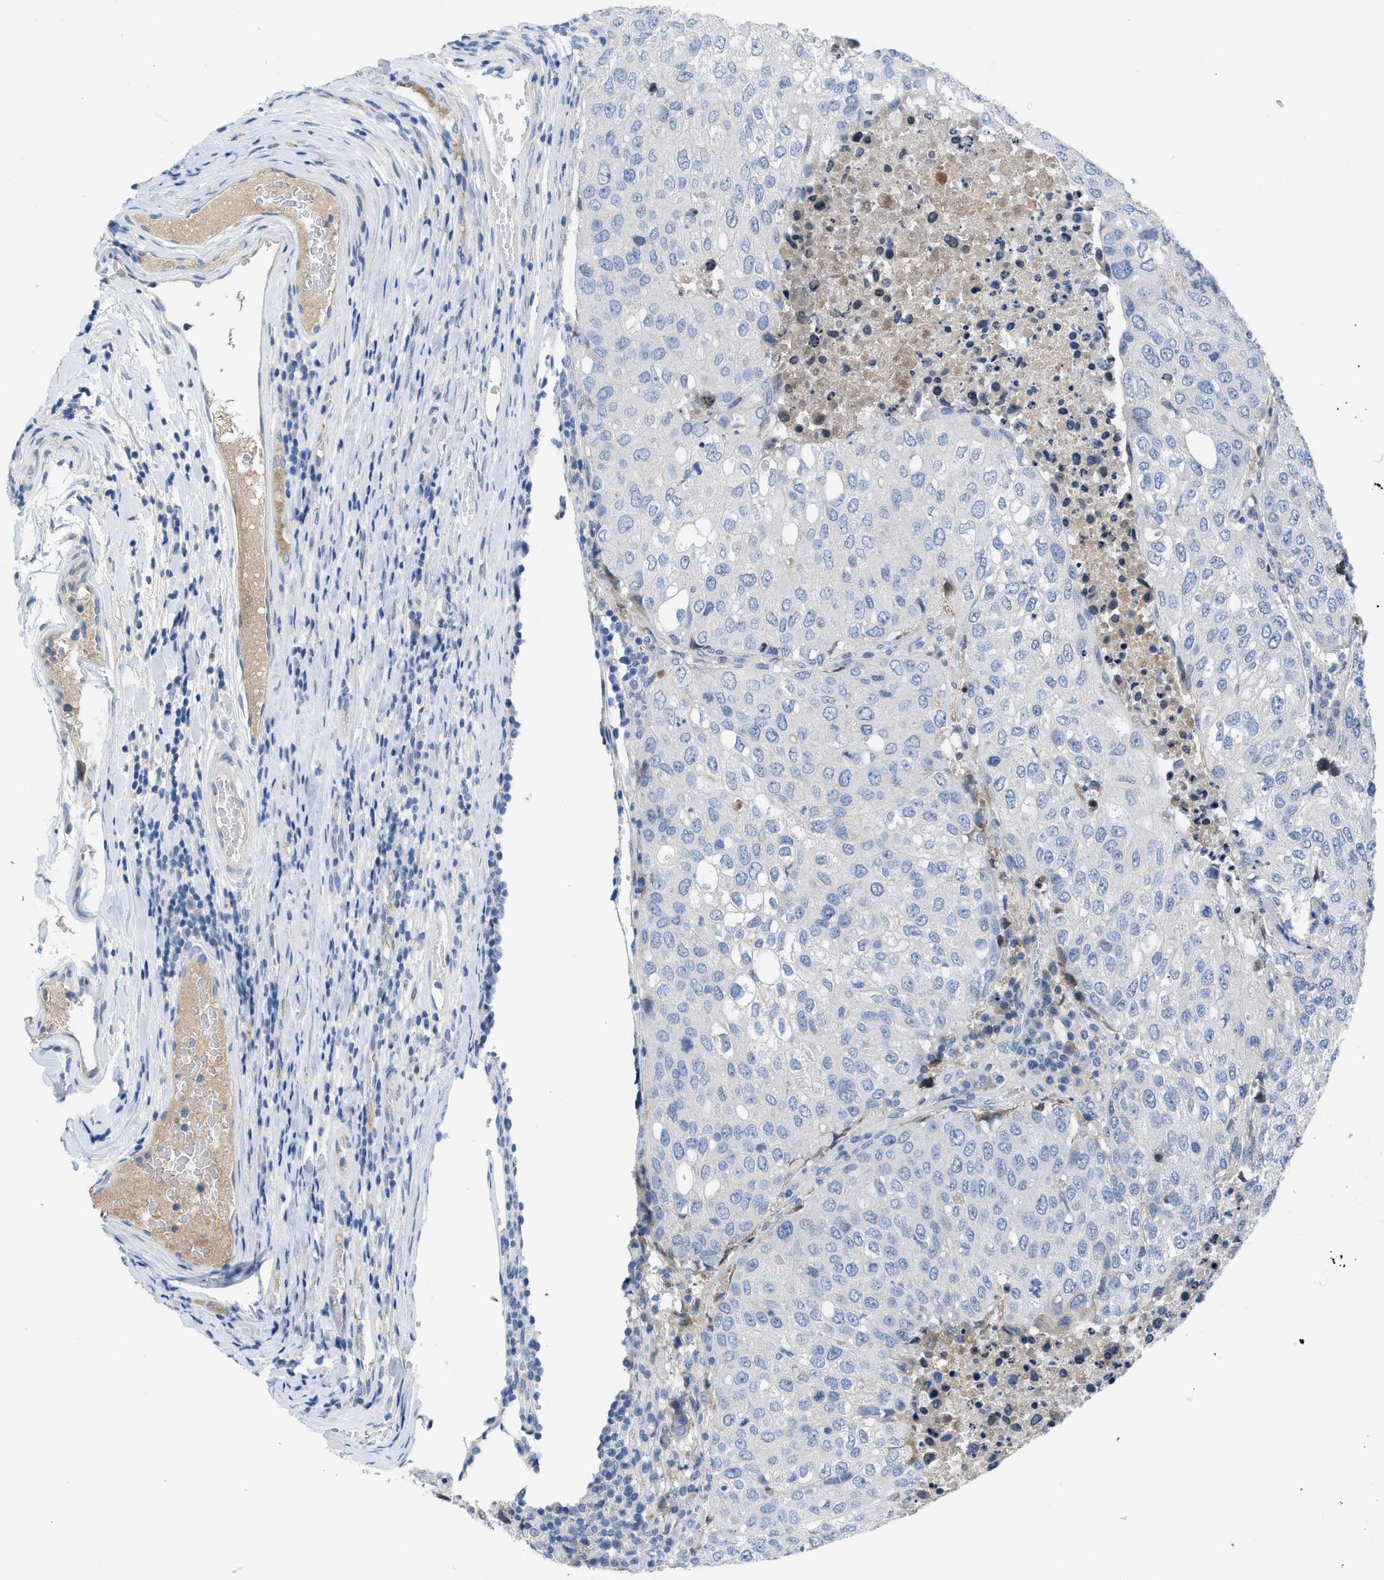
{"staining": {"intensity": "negative", "quantity": "none", "location": "none"}, "tissue": "urothelial cancer", "cell_type": "Tumor cells", "image_type": "cancer", "snomed": [{"axis": "morphology", "description": "Urothelial carcinoma, High grade"}, {"axis": "topography", "description": "Lymph node"}, {"axis": "topography", "description": "Urinary bladder"}], "caption": "Urothelial cancer stained for a protein using IHC reveals no expression tumor cells.", "gene": "HPX", "patient": {"sex": "male", "age": 51}}